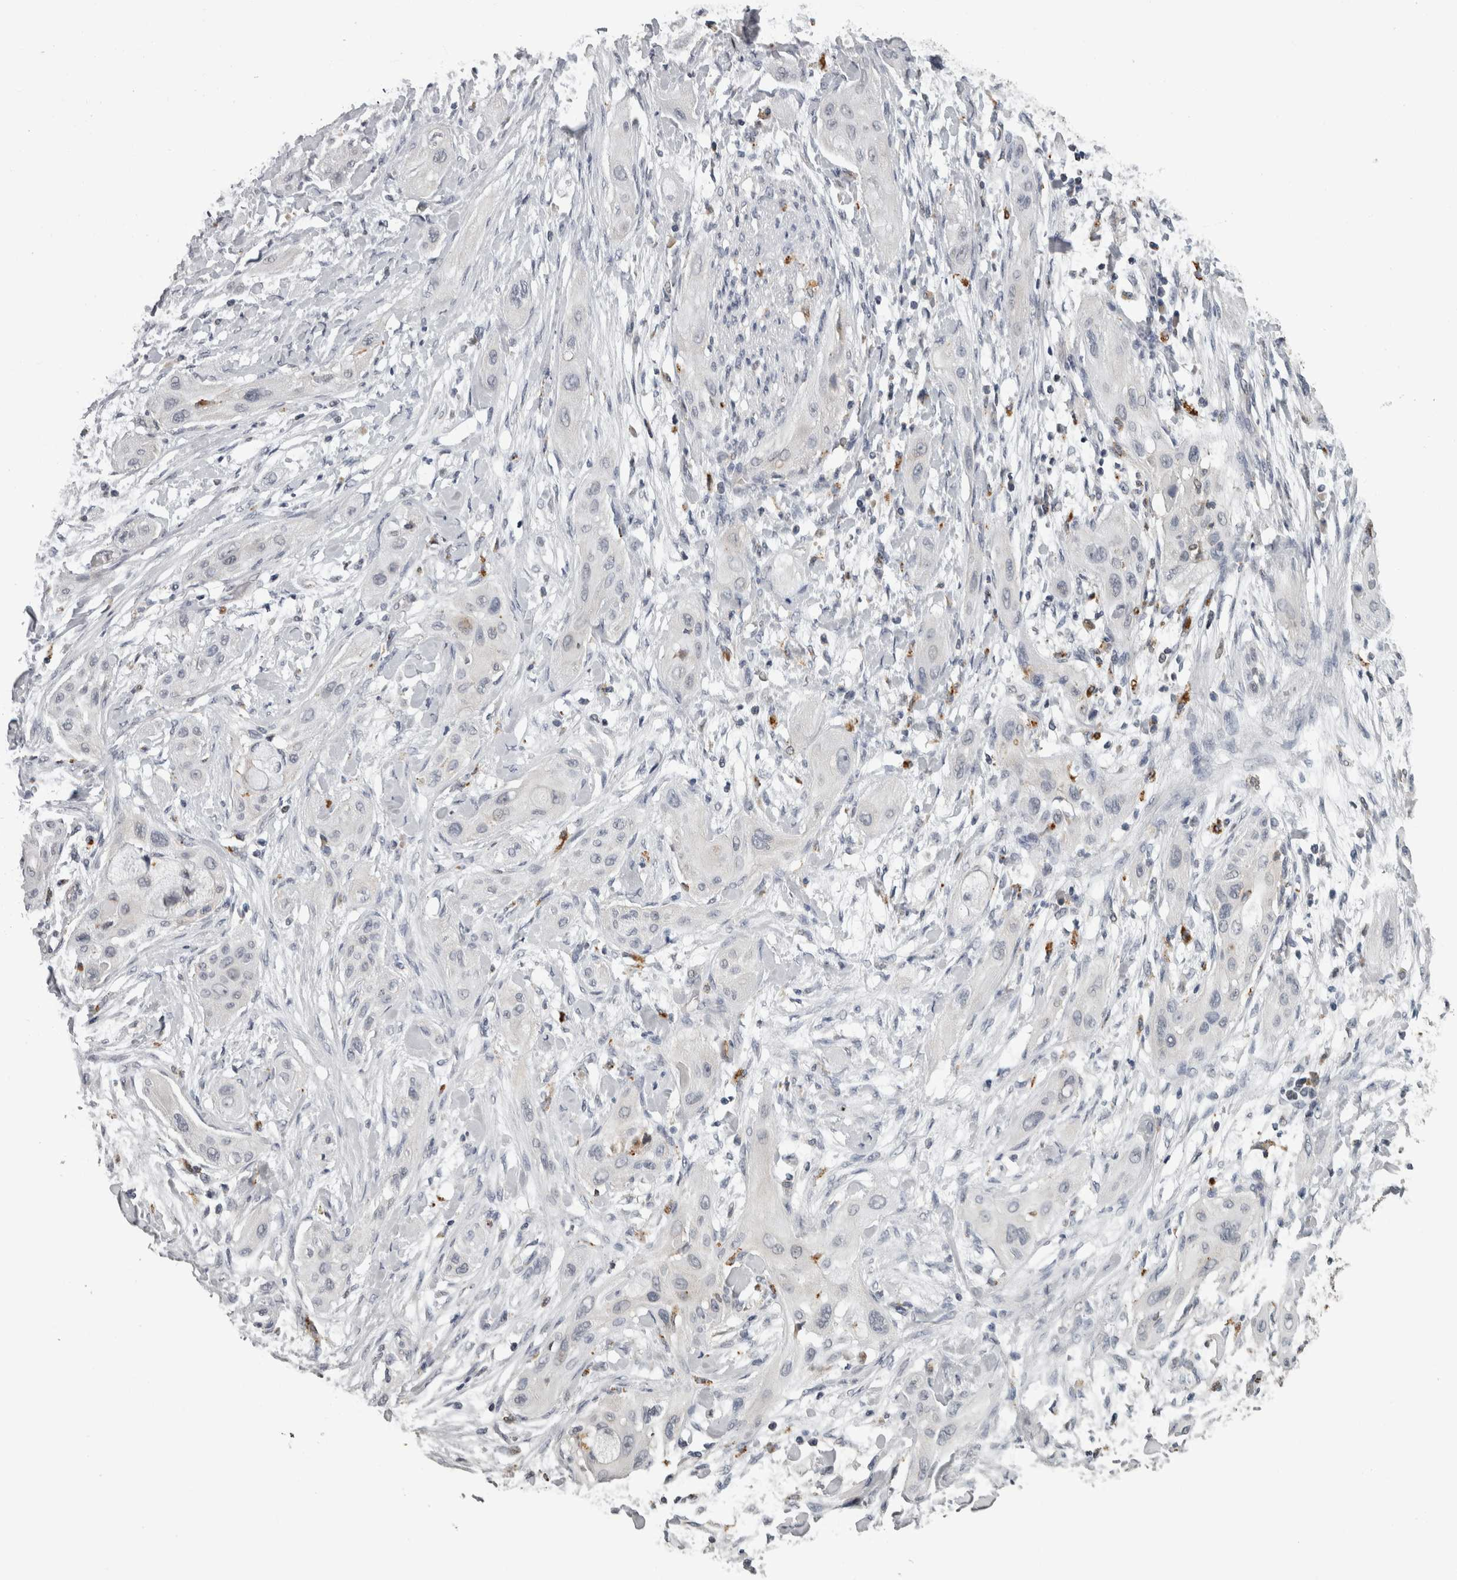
{"staining": {"intensity": "negative", "quantity": "none", "location": "none"}, "tissue": "lung cancer", "cell_type": "Tumor cells", "image_type": "cancer", "snomed": [{"axis": "morphology", "description": "Squamous cell carcinoma, NOS"}, {"axis": "topography", "description": "Lung"}], "caption": "DAB immunohistochemical staining of lung cancer (squamous cell carcinoma) displays no significant staining in tumor cells. (DAB immunohistochemistry visualized using brightfield microscopy, high magnification).", "gene": "NAAA", "patient": {"sex": "female", "age": 47}}